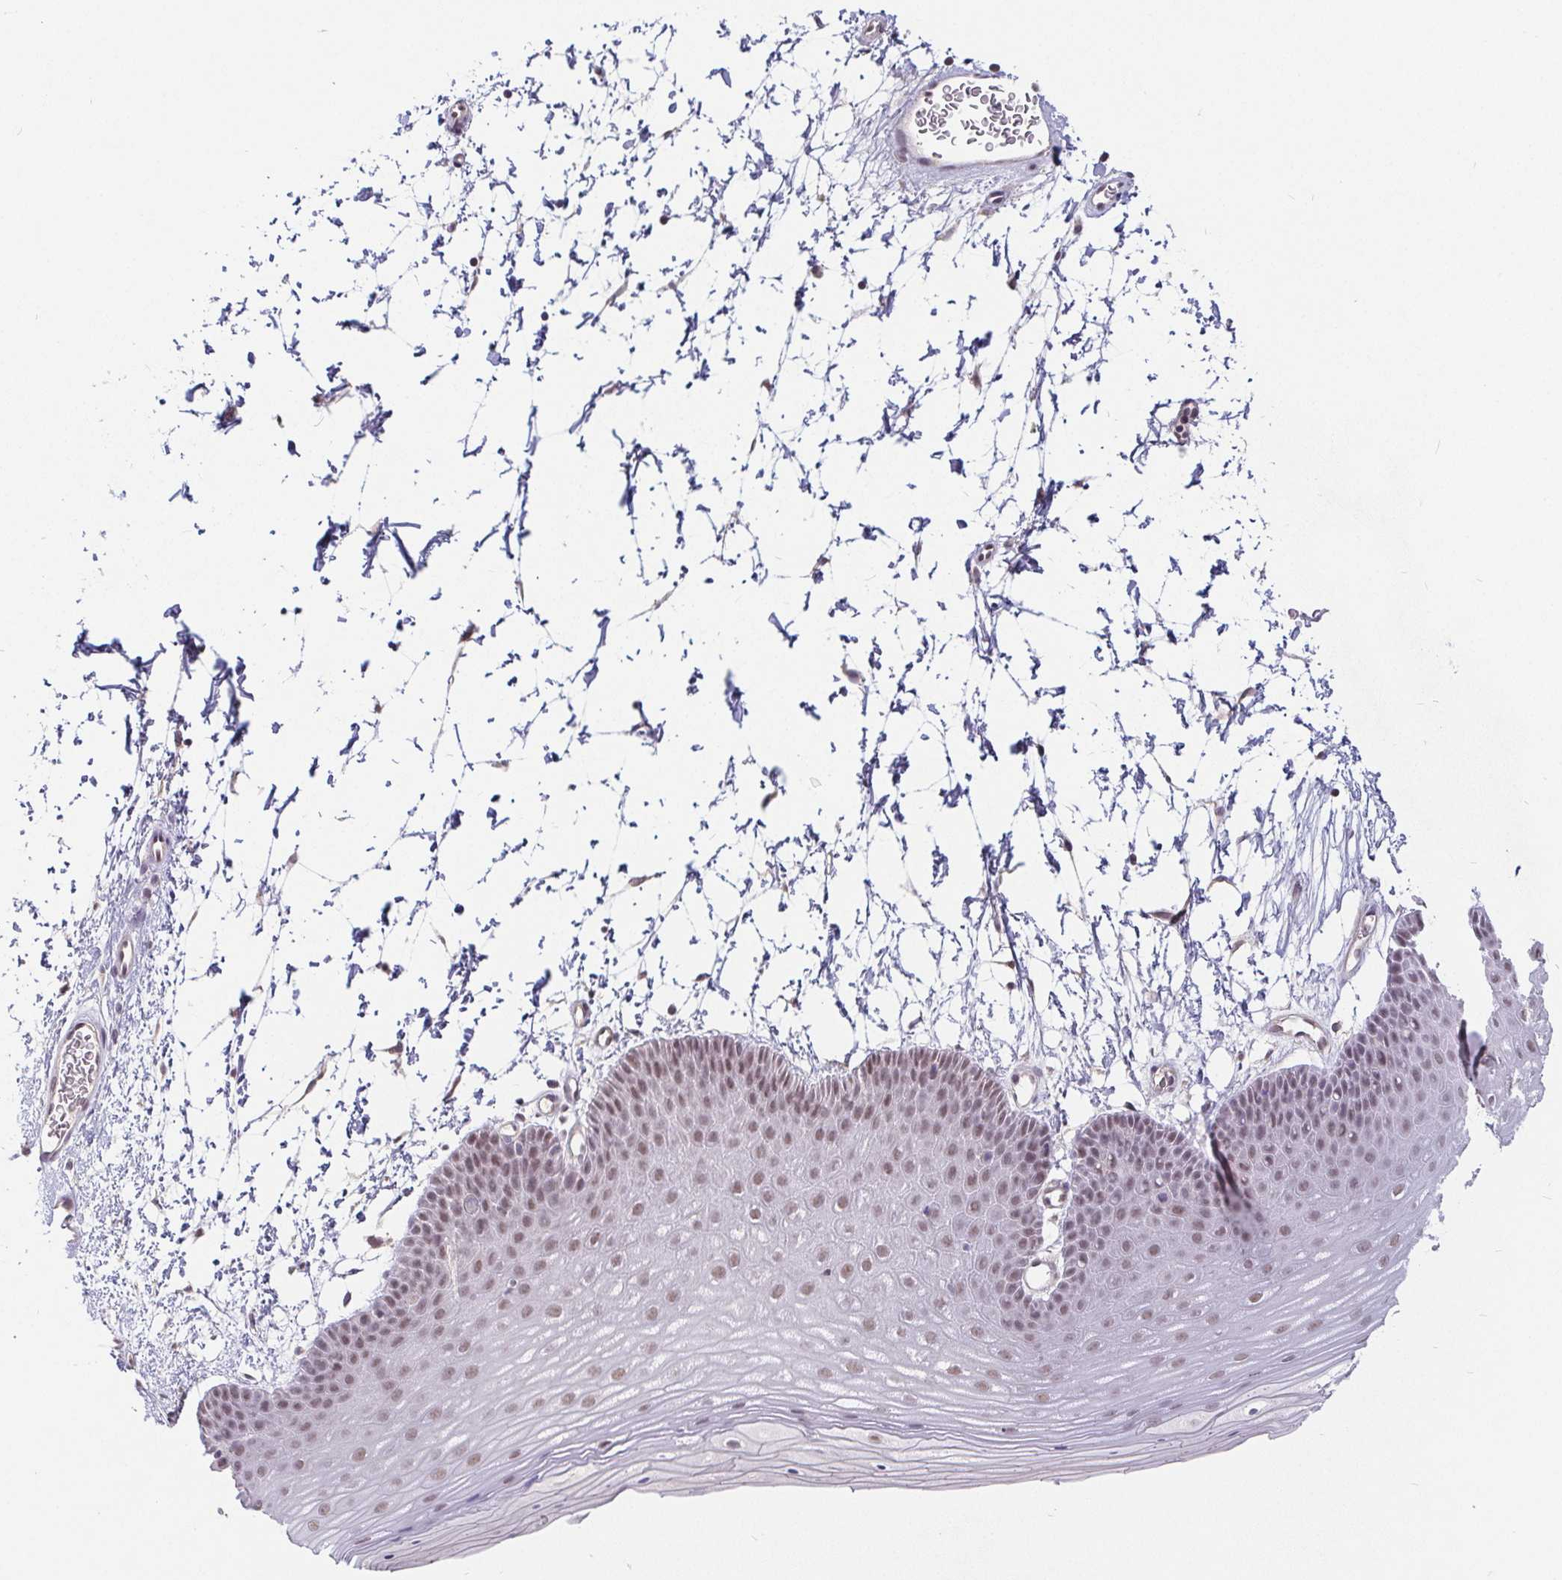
{"staining": {"intensity": "moderate", "quantity": "25%-75%", "location": "nuclear"}, "tissue": "skin", "cell_type": "Epidermal cells", "image_type": "normal", "snomed": [{"axis": "morphology", "description": "Normal tissue, NOS"}, {"axis": "topography", "description": "Anal"}], "caption": "Skin stained with immunohistochemistry demonstrates moderate nuclear staining in about 25%-75% of epidermal cells. (brown staining indicates protein expression, while blue staining denotes nuclei).", "gene": "POU2F1", "patient": {"sex": "male", "age": 53}}